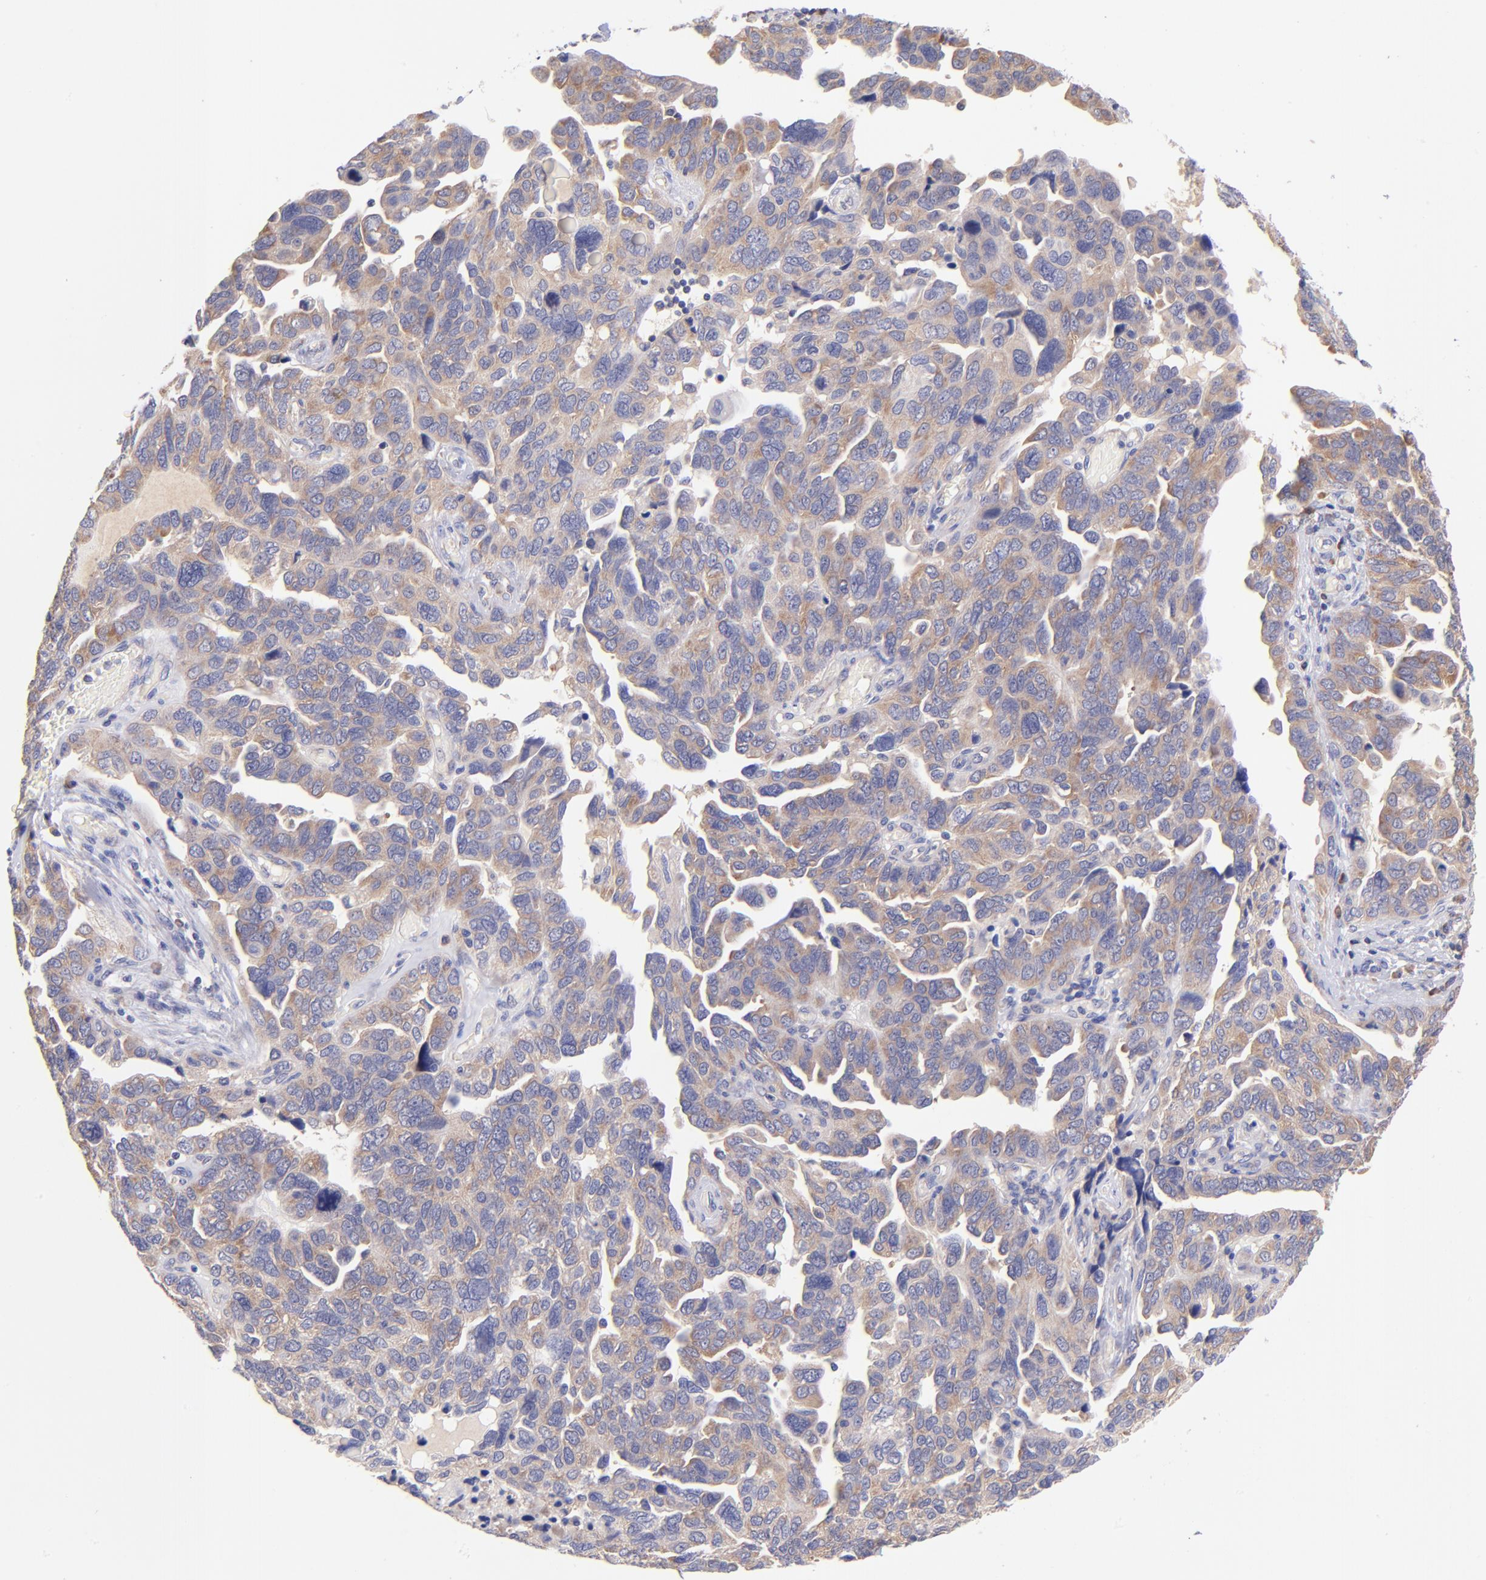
{"staining": {"intensity": "moderate", "quantity": ">75%", "location": "cytoplasmic/membranous"}, "tissue": "ovarian cancer", "cell_type": "Tumor cells", "image_type": "cancer", "snomed": [{"axis": "morphology", "description": "Cystadenocarcinoma, serous, NOS"}, {"axis": "topography", "description": "Ovary"}], "caption": "A medium amount of moderate cytoplasmic/membranous expression is appreciated in about >75% of tumor cells in serous cystadenocarcinoma (ovarian) tissue.", "gene": "RPL11", "patient": {"sex": "female", "age": 64}}